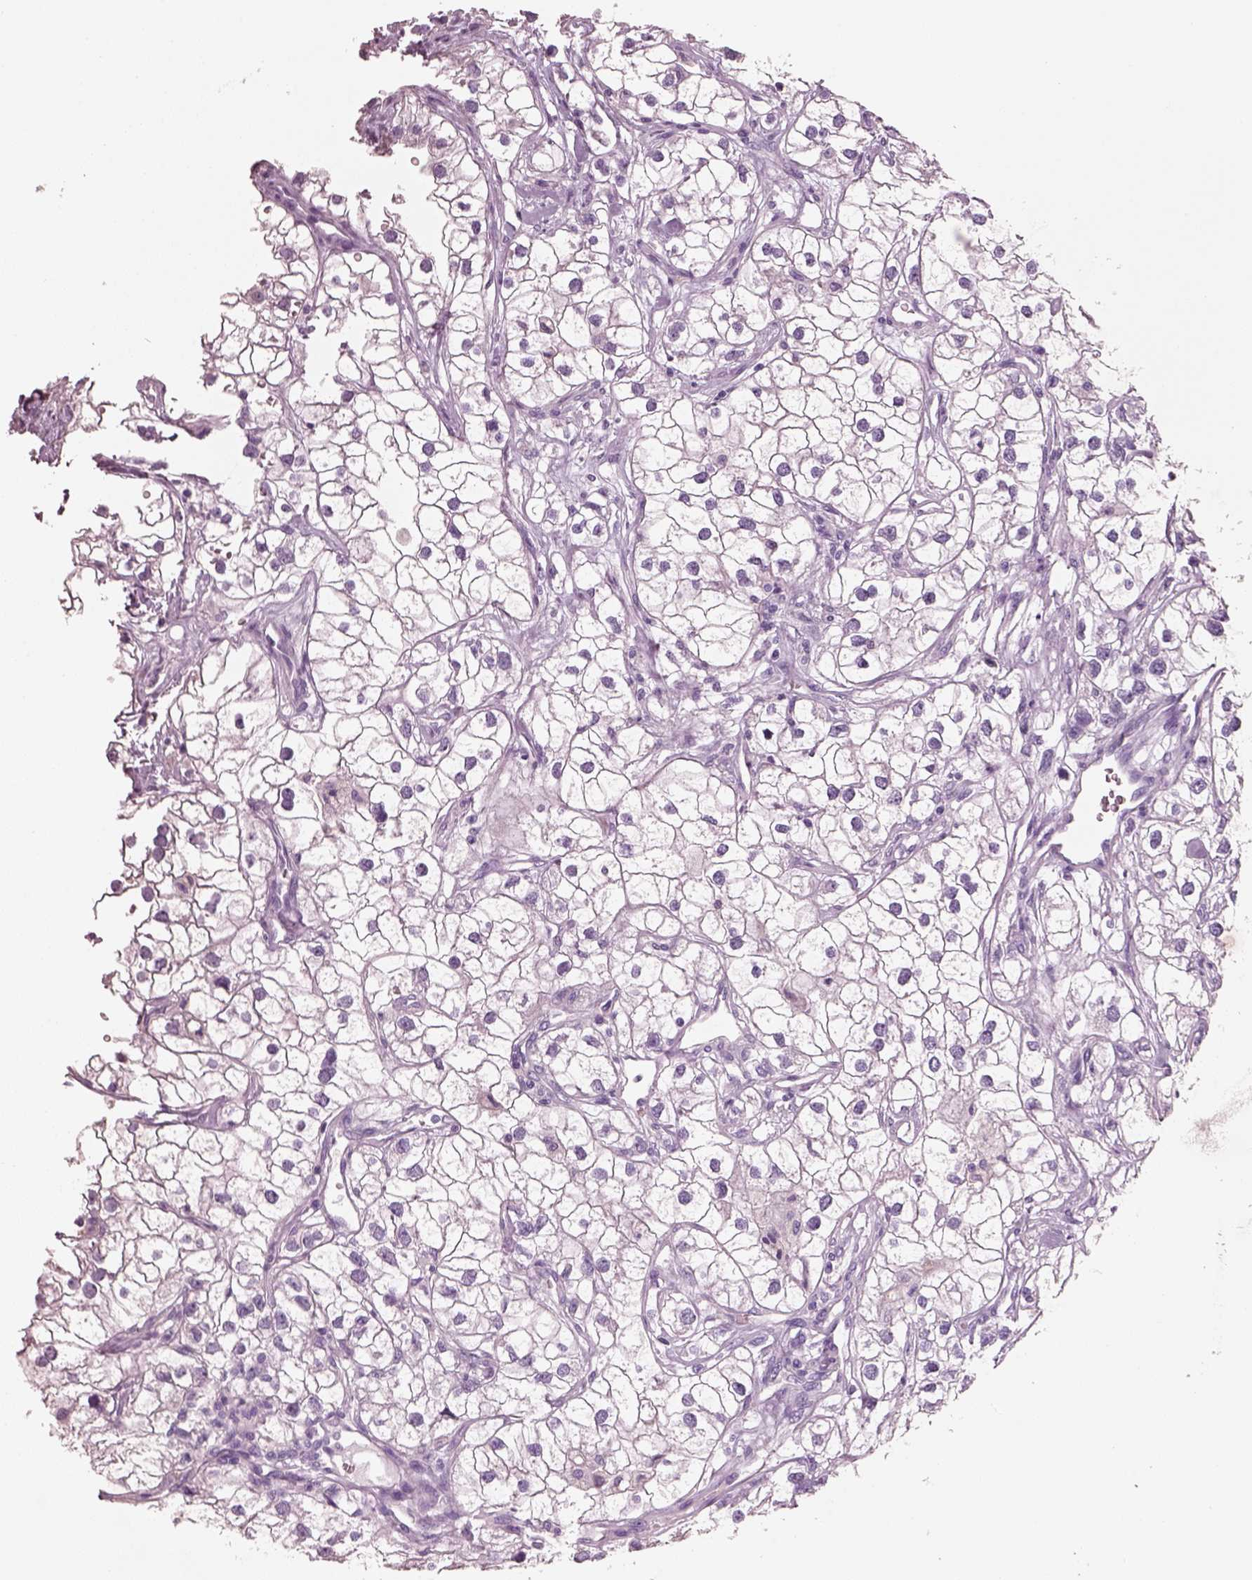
{"staining": {"intensity": "negative", "quantity": "none", "location": "none"}, "tissue": "renal cancer", "cell_type": "Tumor cells", "image_type": "cancer", "snomed": [{"axis": "morphology", "description": "Adenocarcinoma, NOS"}, {"axis": "topography", "description": "Kidney"}], "caption": "Photomicrograph shows no protein expression in tumor cells of adenocarcinoma (renal) tissue. Nuclei are stained in blue.", "gene": "PNOC", "patient": {"sex": "male", "age": 59}}